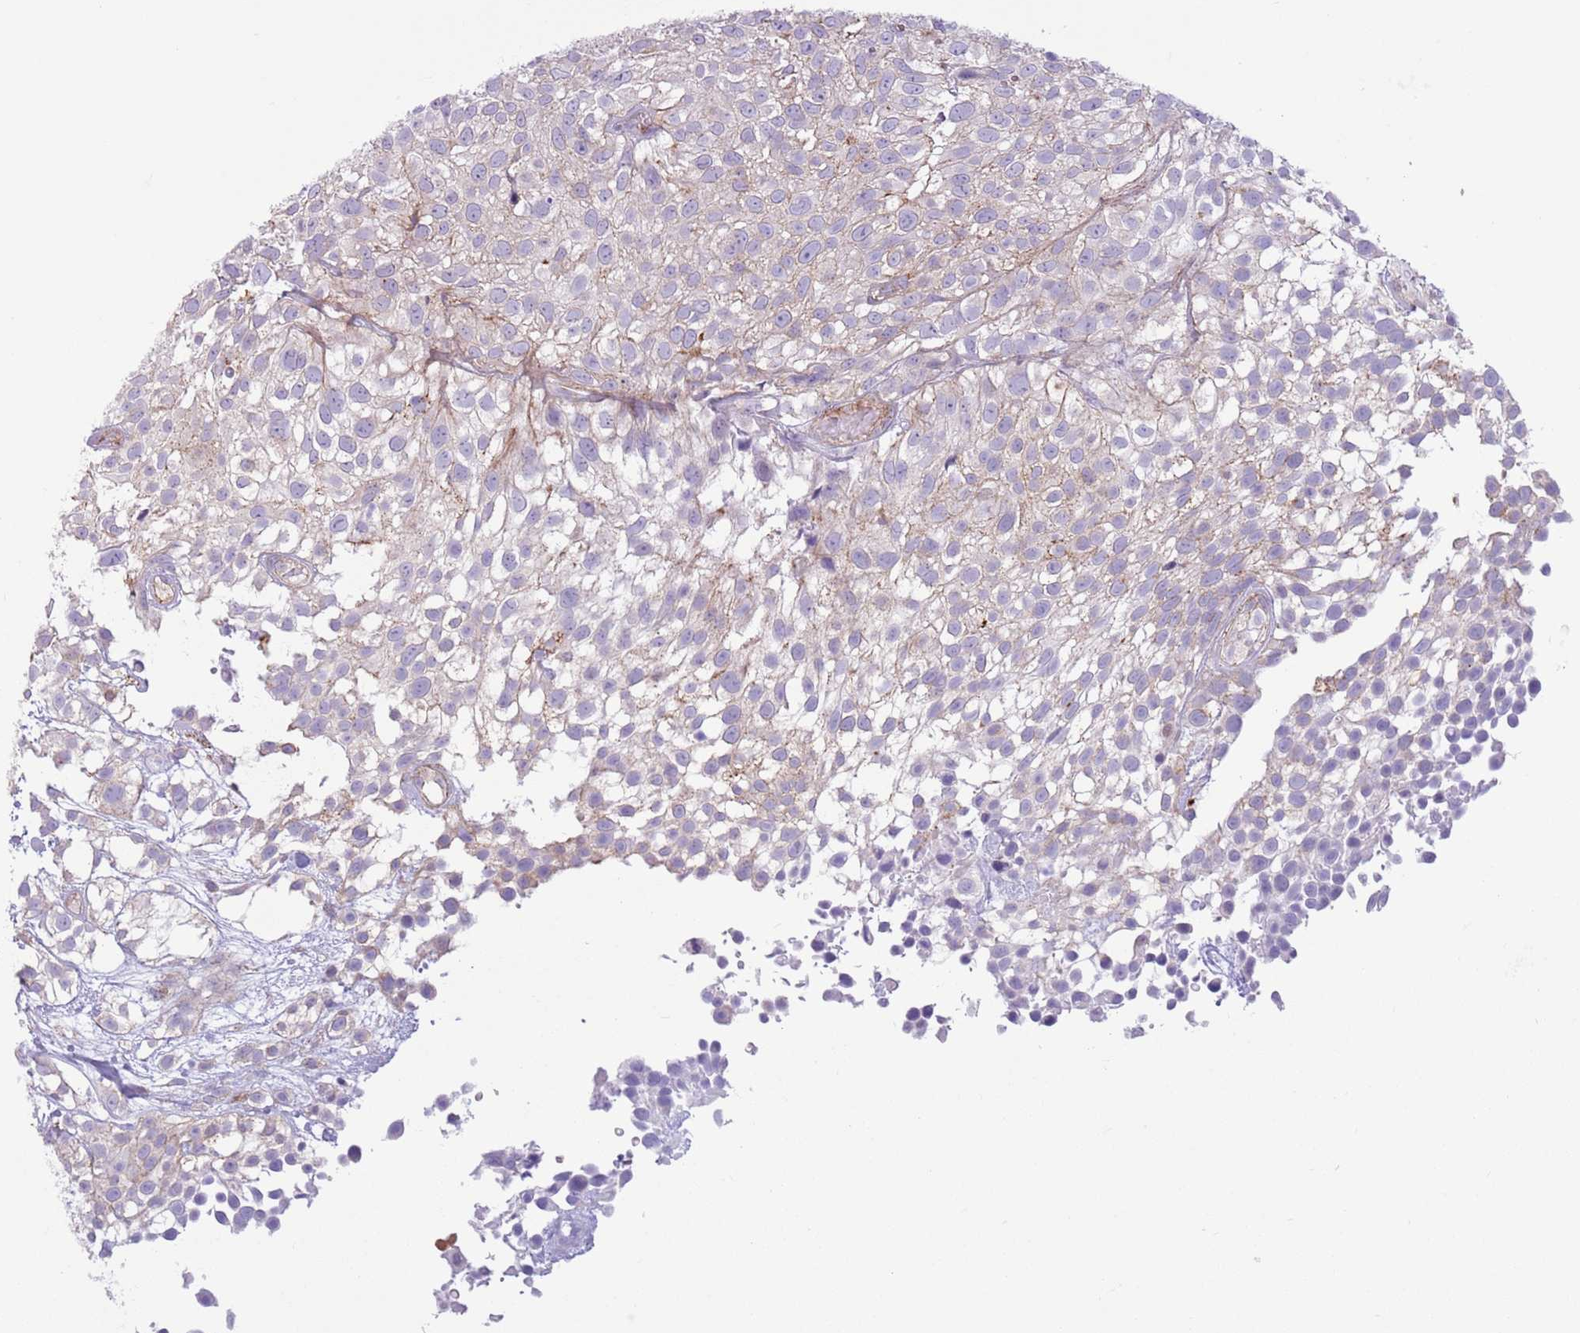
{"staining": {"intensity": "negative", "quantity": "none", "location": "none"}, "tissue": "urothelial cancer", "cell_type": "Tumor cells", "image_type": "cancer", "snomed": [{"axis": "morphology", "description": "Urothelial carcinoma, High grade"}, {"axis": "topography", "description": "Urinary bladder"}], "caption": "Histopathology image shows no protein staining in tumor cells of urothelial cancer tissue.", "gene": "SNX6", "patient": {"sex": "male", "age": 56}}